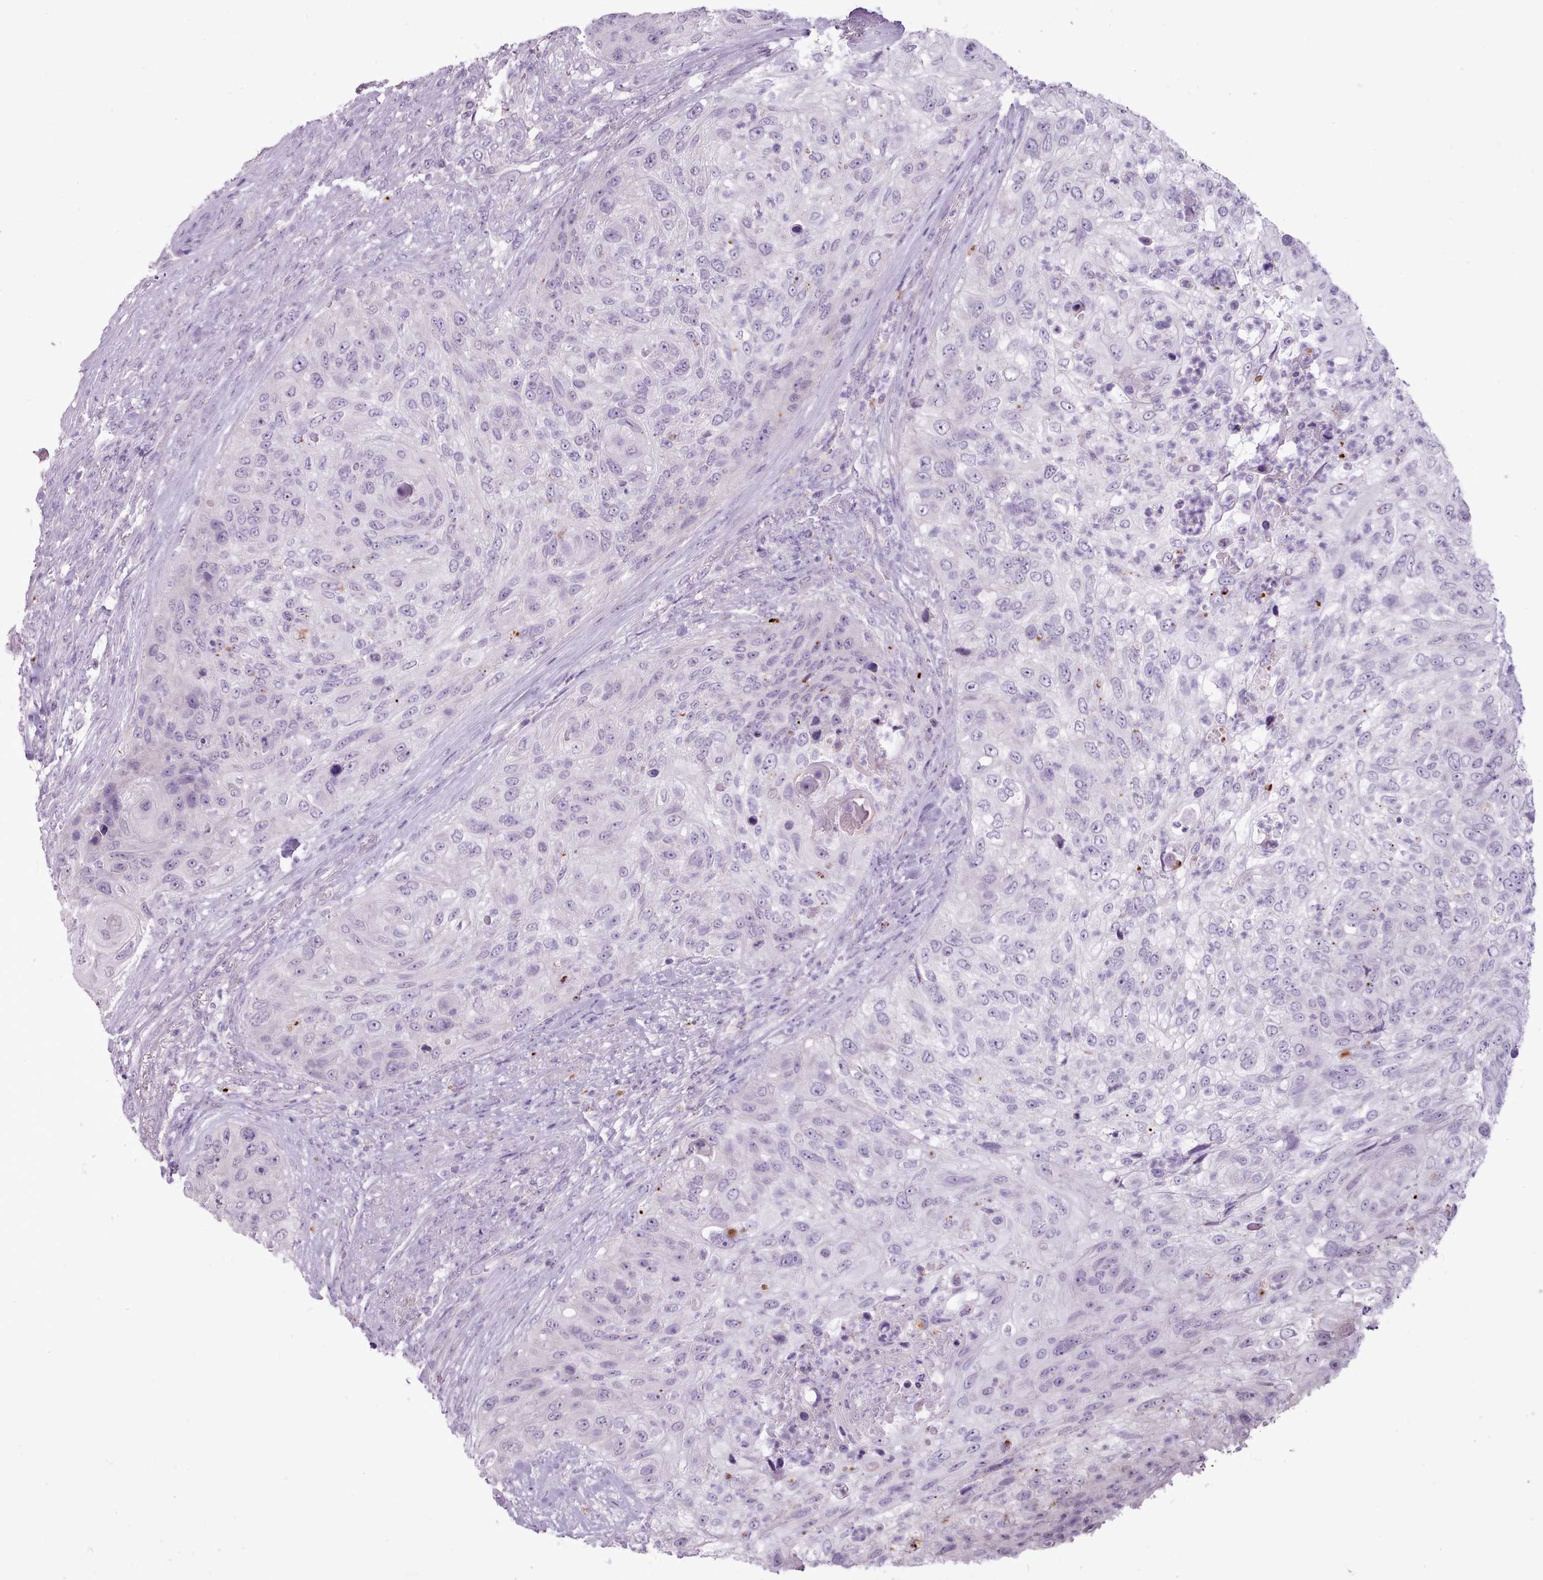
{"staining": {"intensity": "negative", "quantity": "none", "location": "none"}, "tissue": "urothelial cancer", "cell_type": "Tumor cells", "image_type": "cancer", "snomed": [{"axis": "morphology", "description": "Urothelial carcinoma, High grade"}, {"axis": "topography", "description": "Urinary bladder"}], "caption": "This is a histopathology image of IHC staining of high-grade urothelial carcinoma, which shows no expression in tumor cells.", "gene": "ATRAID", "patient": {"sex": "female", "age": 60}}